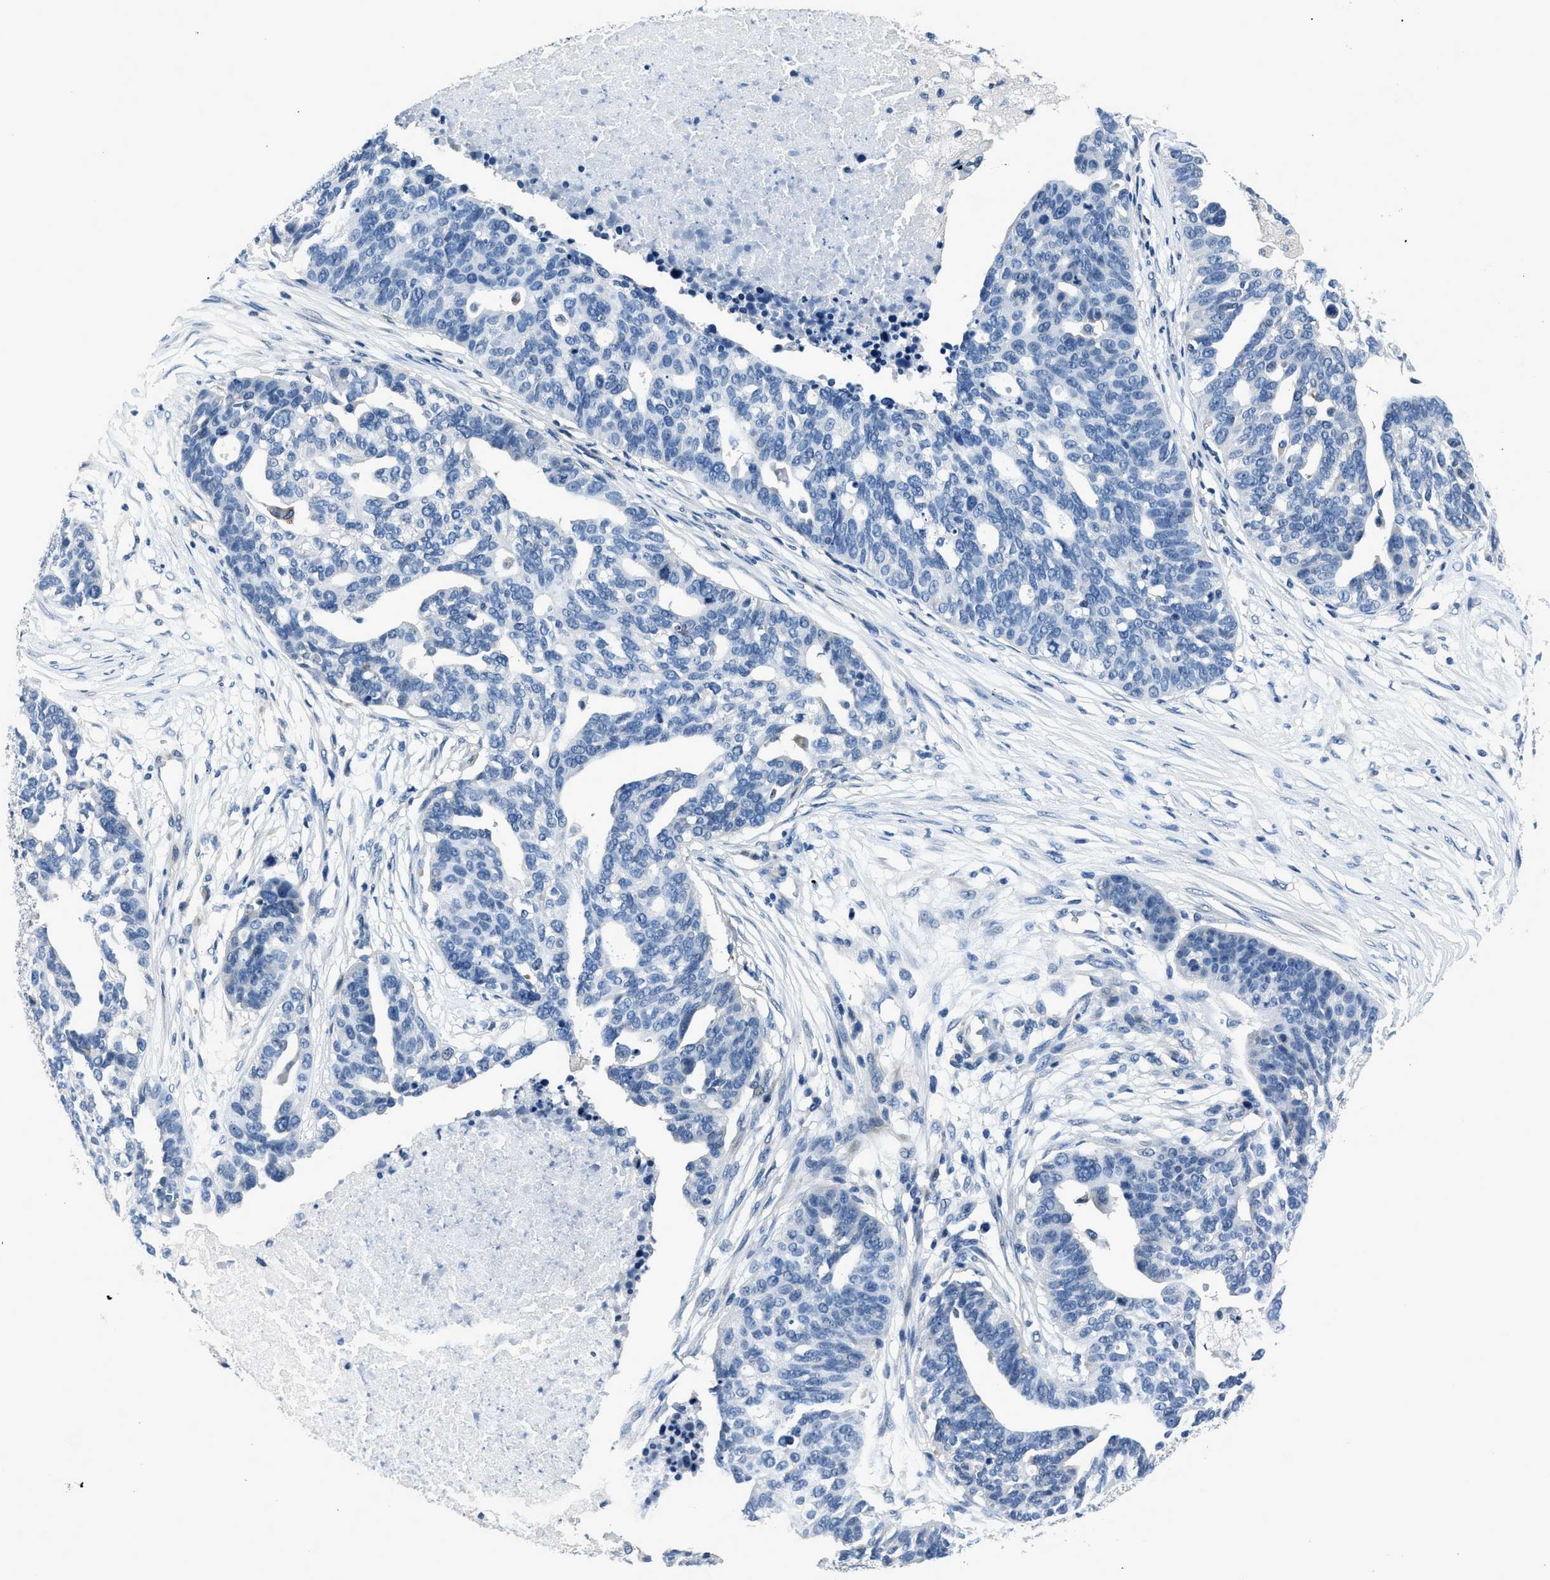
{"staining": {"intensity": "negative", "quantity": "none", "location": "none"}, "tissue": "ovarian cancer", "cell_type": "Tumor cells", "image_type": "cancer", "snomed": [{"axis": "morphology", "description": "Cystadenocarcinoma, serous, NOS"}, {"axis": "topography", "description": "Ovary"}], "caption": "The micrograph demonstrates no significant expression in tumor cells of ovarian cancer.", "gene": "GJA3", "patient": {"sex": "female", "age": 59}}